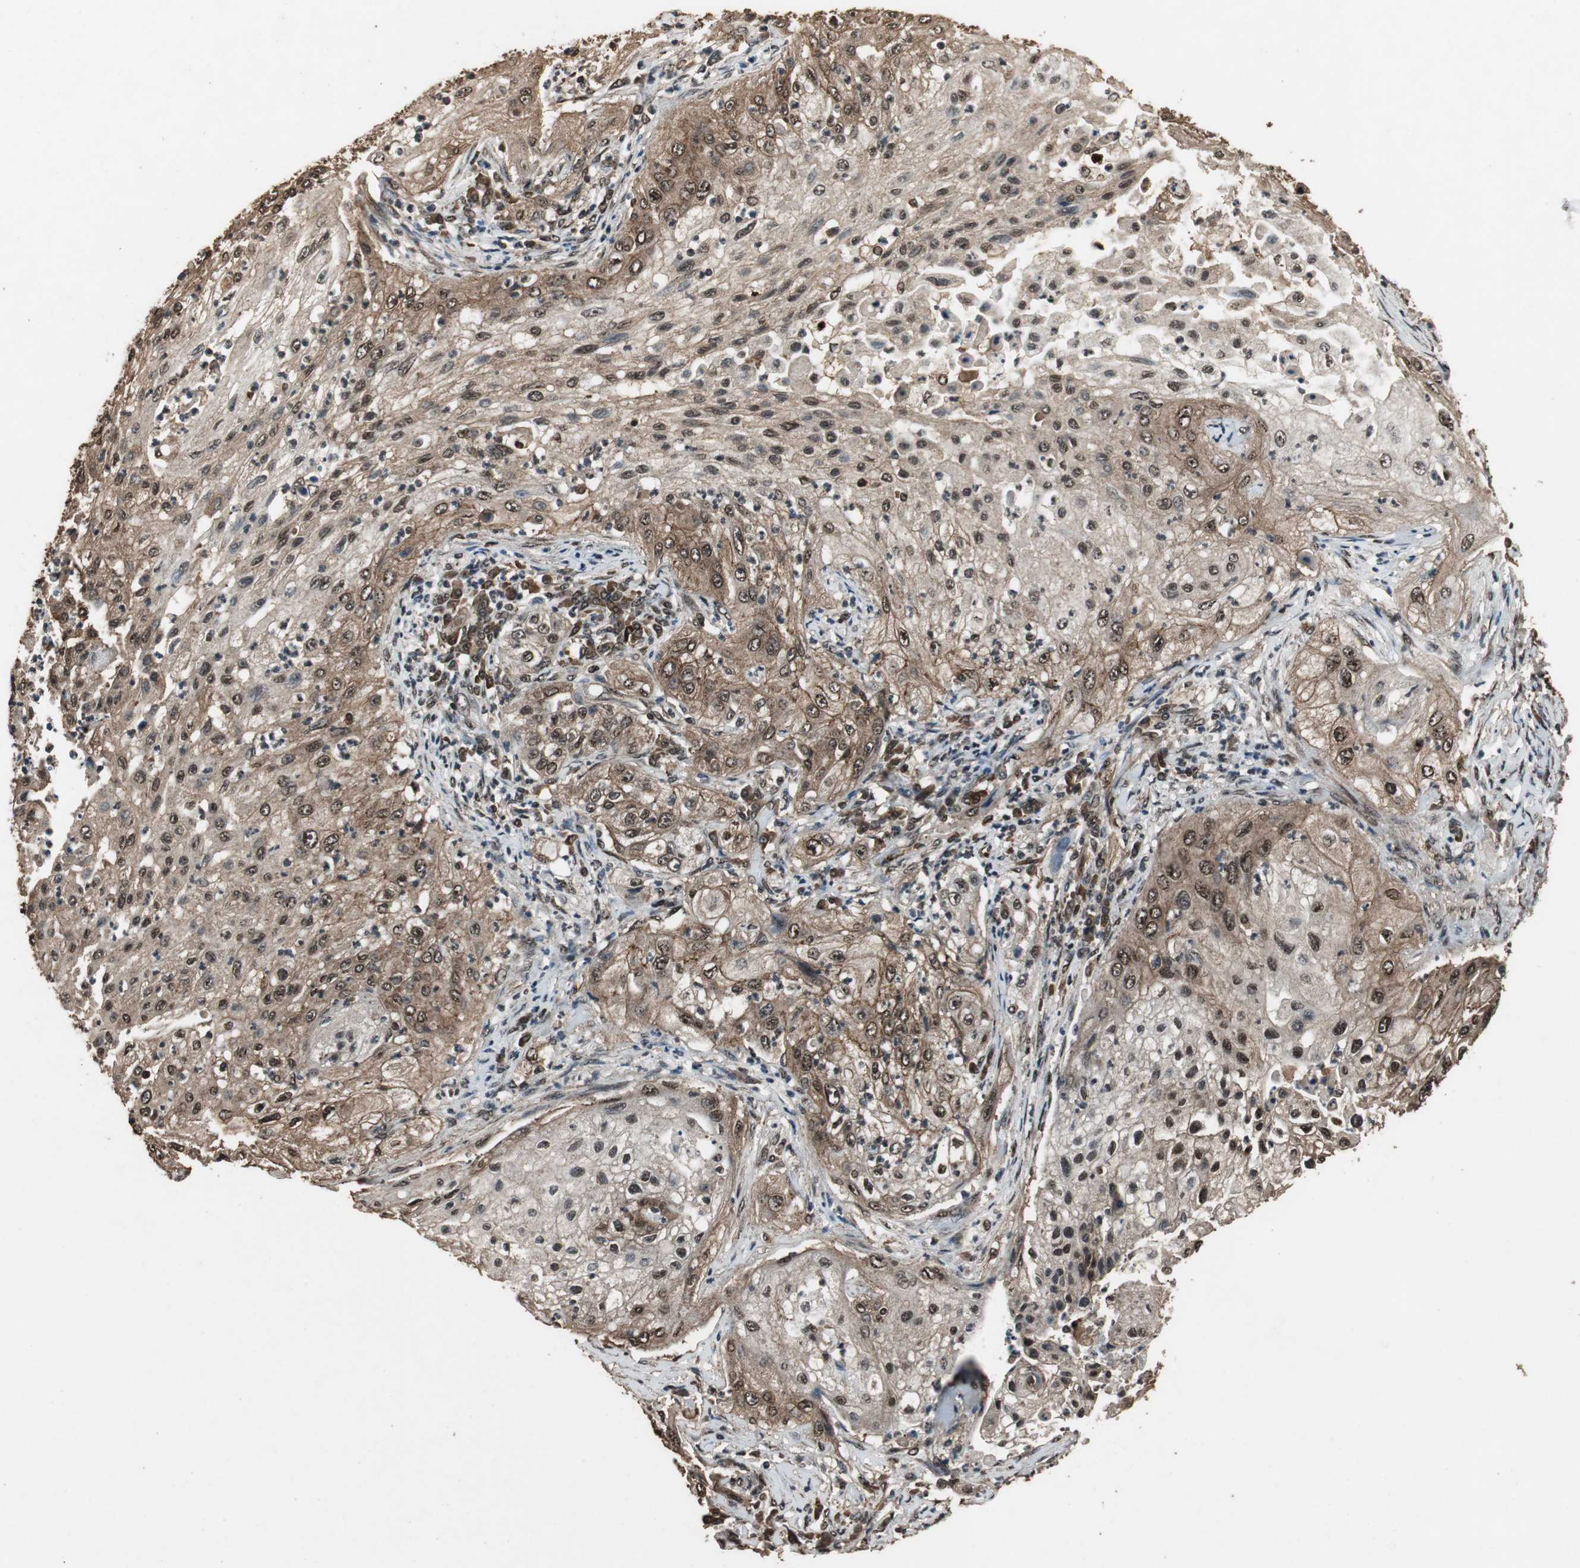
{"staining": {"intensity": "strong", "quantity": ">75%", "location": "cytoplasmic/membranous,nuclear"}, "tissue": "lung cancer", "cell_type": "Tumor cells", "image_type": "cancer", "snomed": [{"axis": "morphology", "description": "Inflammation, NOS"}, {"axis": "morphology", "description": "Squamous cell carcinoma, NOS"}, {"axis": "topography", "description": "Lymph node"}, {"axis": "topography", "description": "Soft tissue"}, {"axis": "topography", "description": "Lung"}], "caption": "Immunohistochemical staining of lung squamous cell carcinoma shows high levels of strong cytoplasmic/membranous and nuclear protein positivity in approximately >75% of tumor cells.", "gene": "ZNF18", "patient": {"sex": "male", "age": 66}}